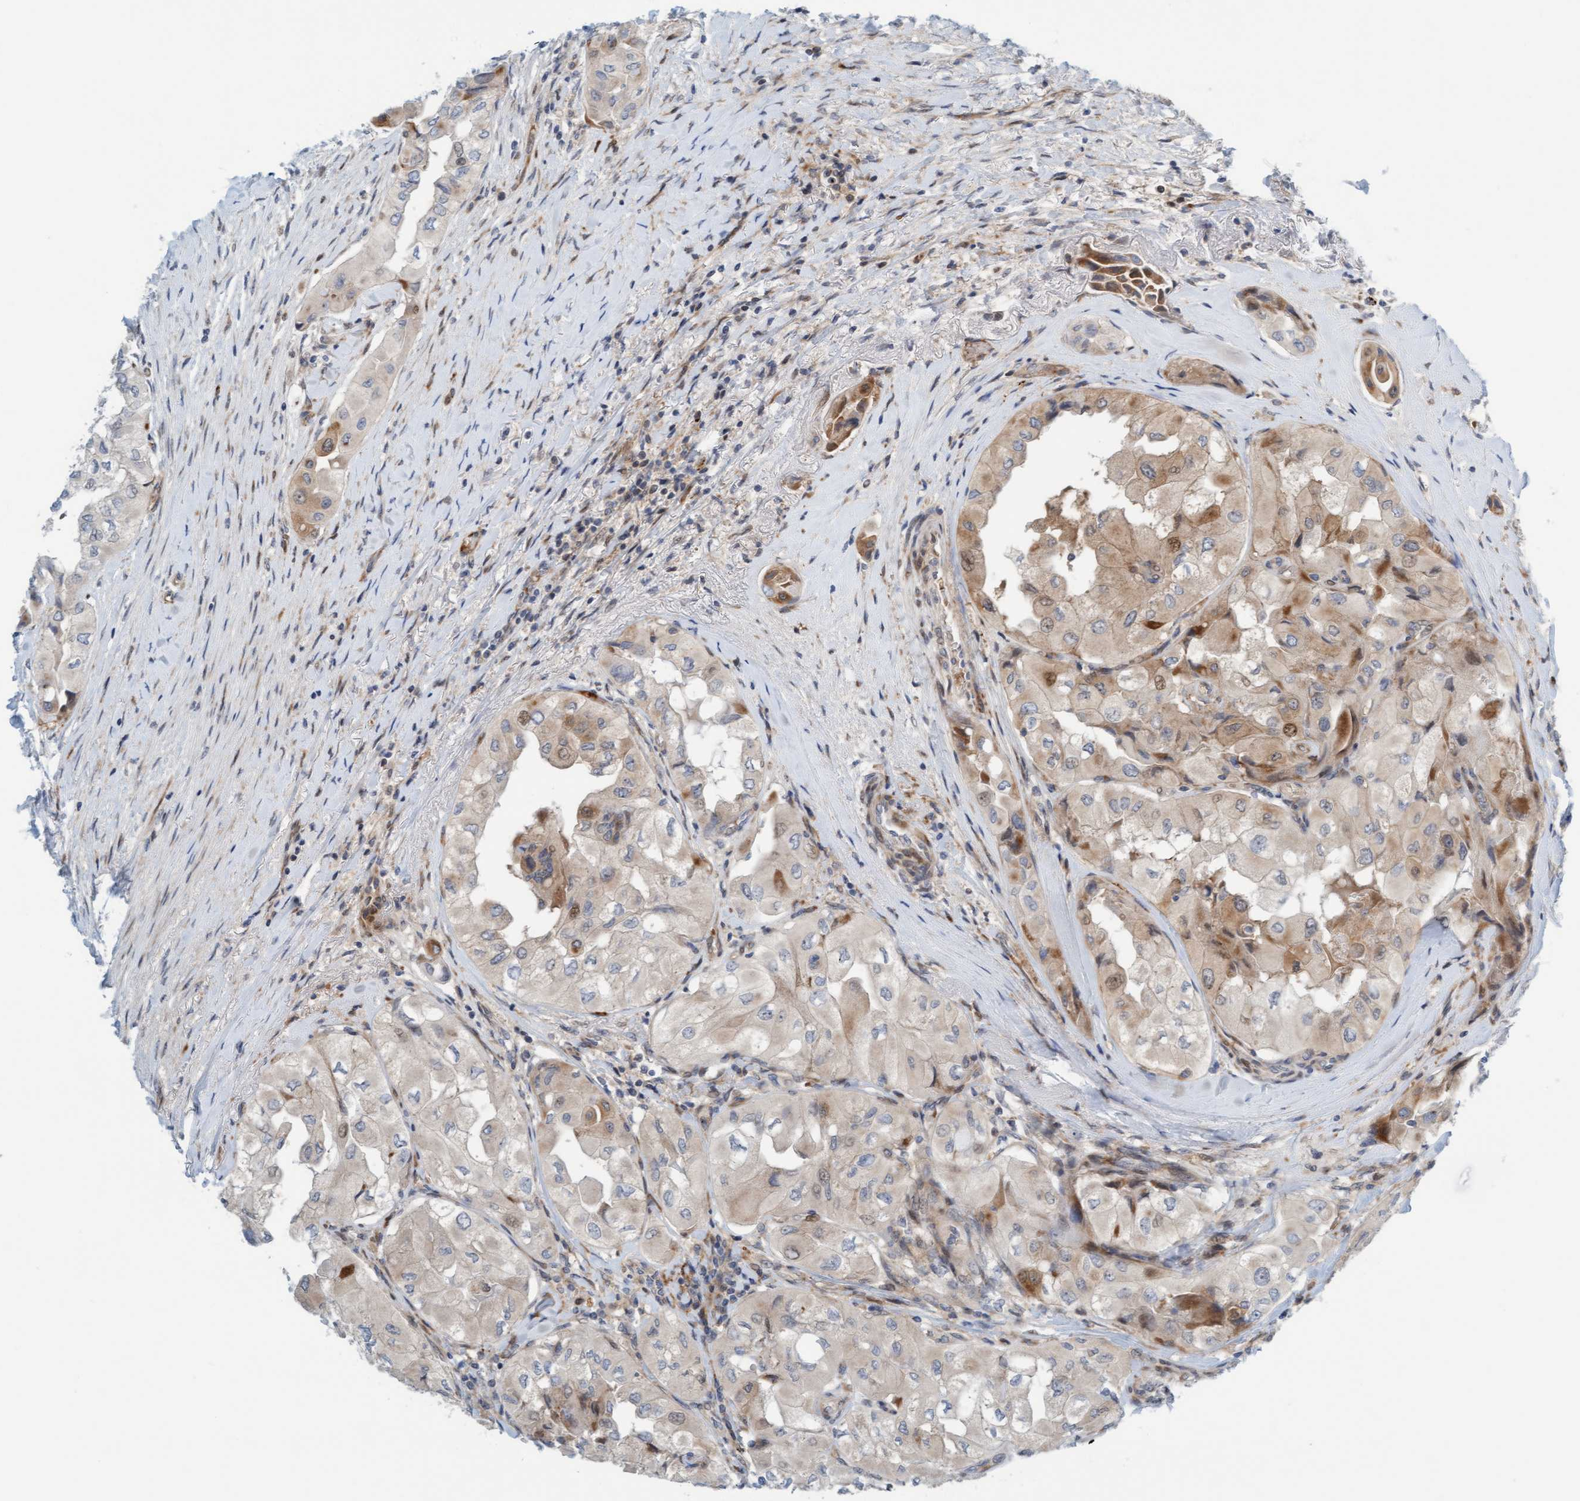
{"staining": {"intensity": "weak", "quantity": "<25%", "location": "cytoplasmic/membranous"}, "tissue": "thyroid cancer", "cell_type": "Tumor cells", "image_type": "cancer", "snomed": [{"axis": "morphology", "description": "Papillary adenocarcinoma, NOS"}, {"axis": "topography", "description": "Thyroid gland"}], "caption": "DAB immunohistochemical staining of thyroid cancer reveals no significant positivity in tumor cells. The staining is performed using DAB brown chromogen with nuclei counter-stained in using hematoxylin.", "gene": "EIF4EBP1", "patient": {"sex": "female", "age": 59}}